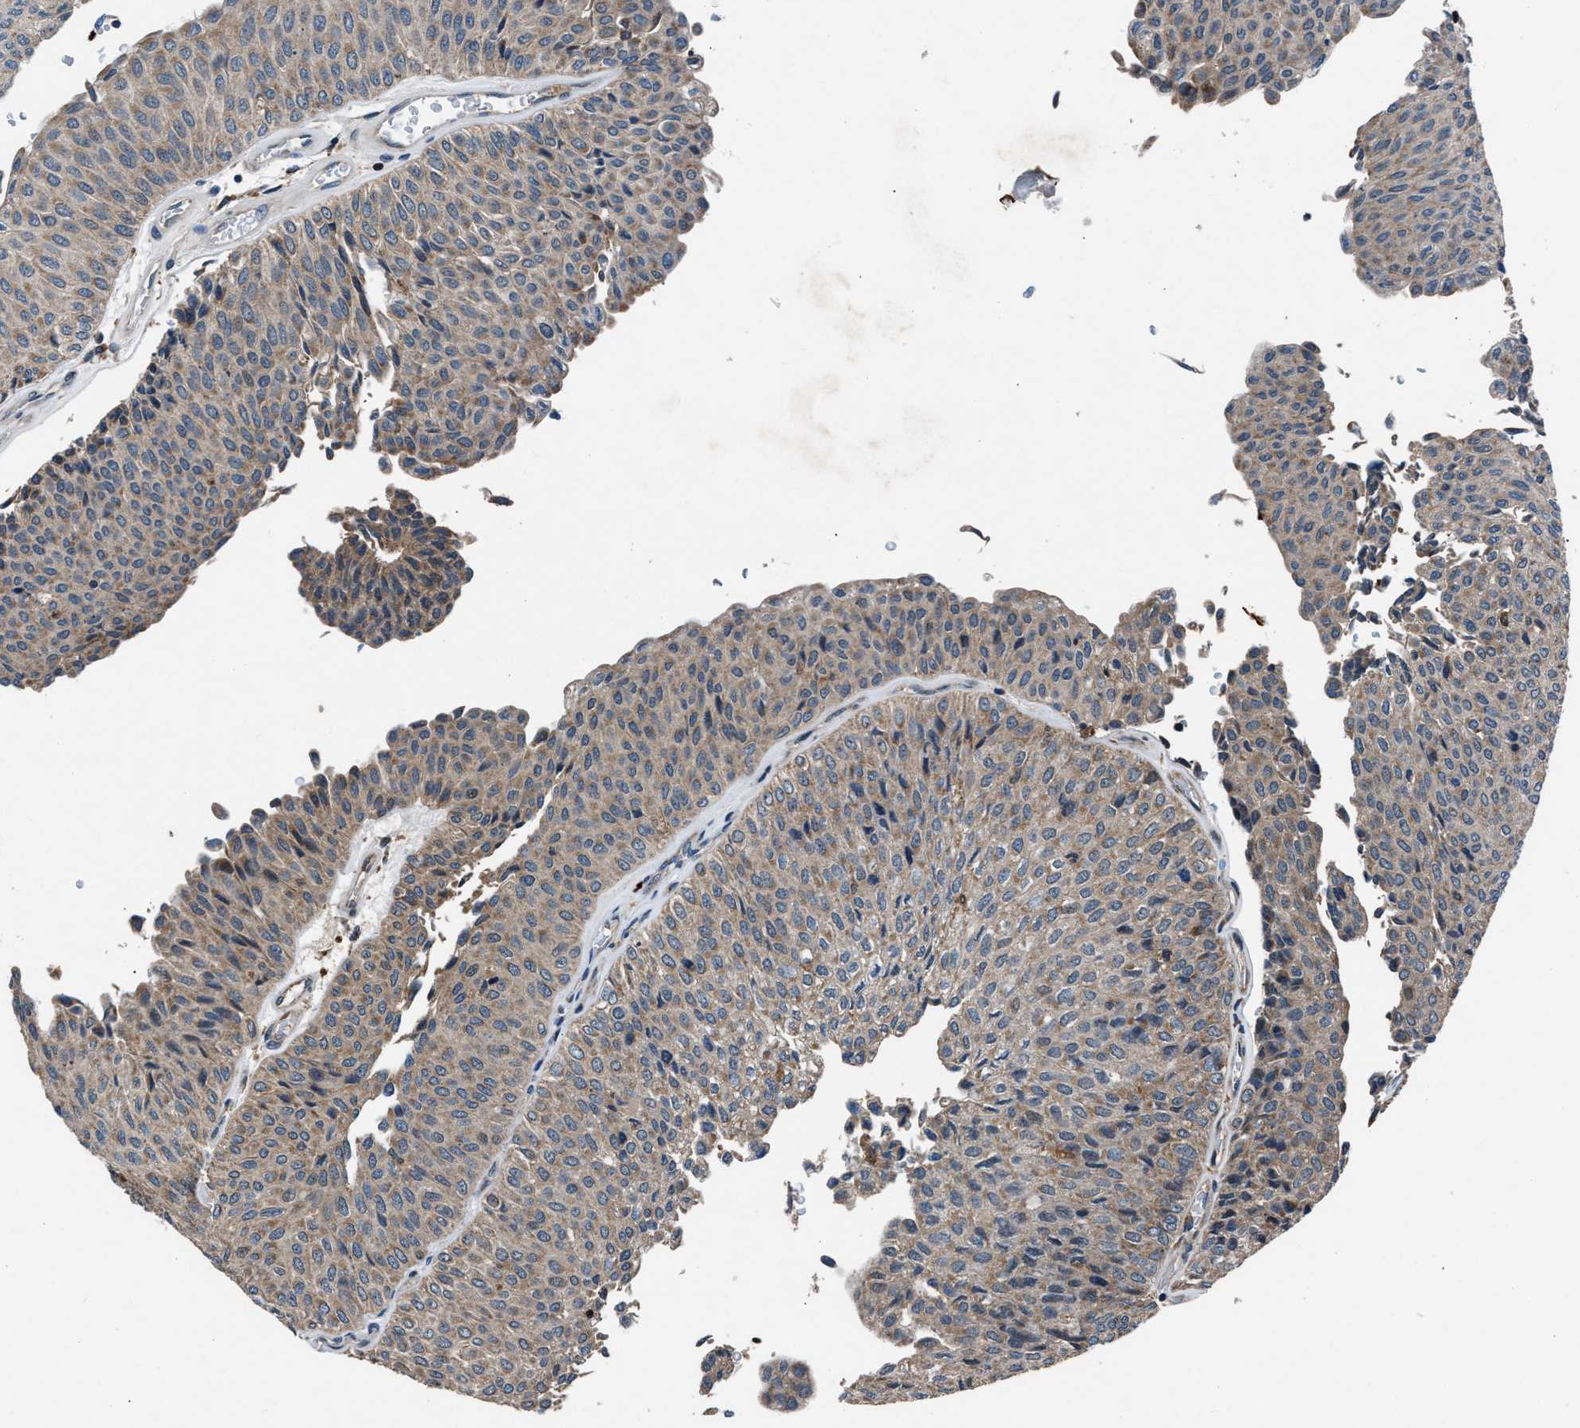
{"staining": {"intensity": "weak", "quantity": ">75%", "location": "cytoplasmic/membranous"}, "tissue": "urothelial cancer", "cell_type": "Tumor cells", "image_type": "cancer", "snomed": [{"axis": "morphology", "description": "Urothelial carcinoma, Low grade"}, {"axis": "topography", "description": "Urinary bladder"}], "caption": "Immunohistochemical staining of human urothelial cancer demonstrates low levels of weak cytoplasmic/membranous positivity in approximately >75% of tumor cells.", "gene": "FAM221A", "patient": {"sex": "male", "age": 78}}